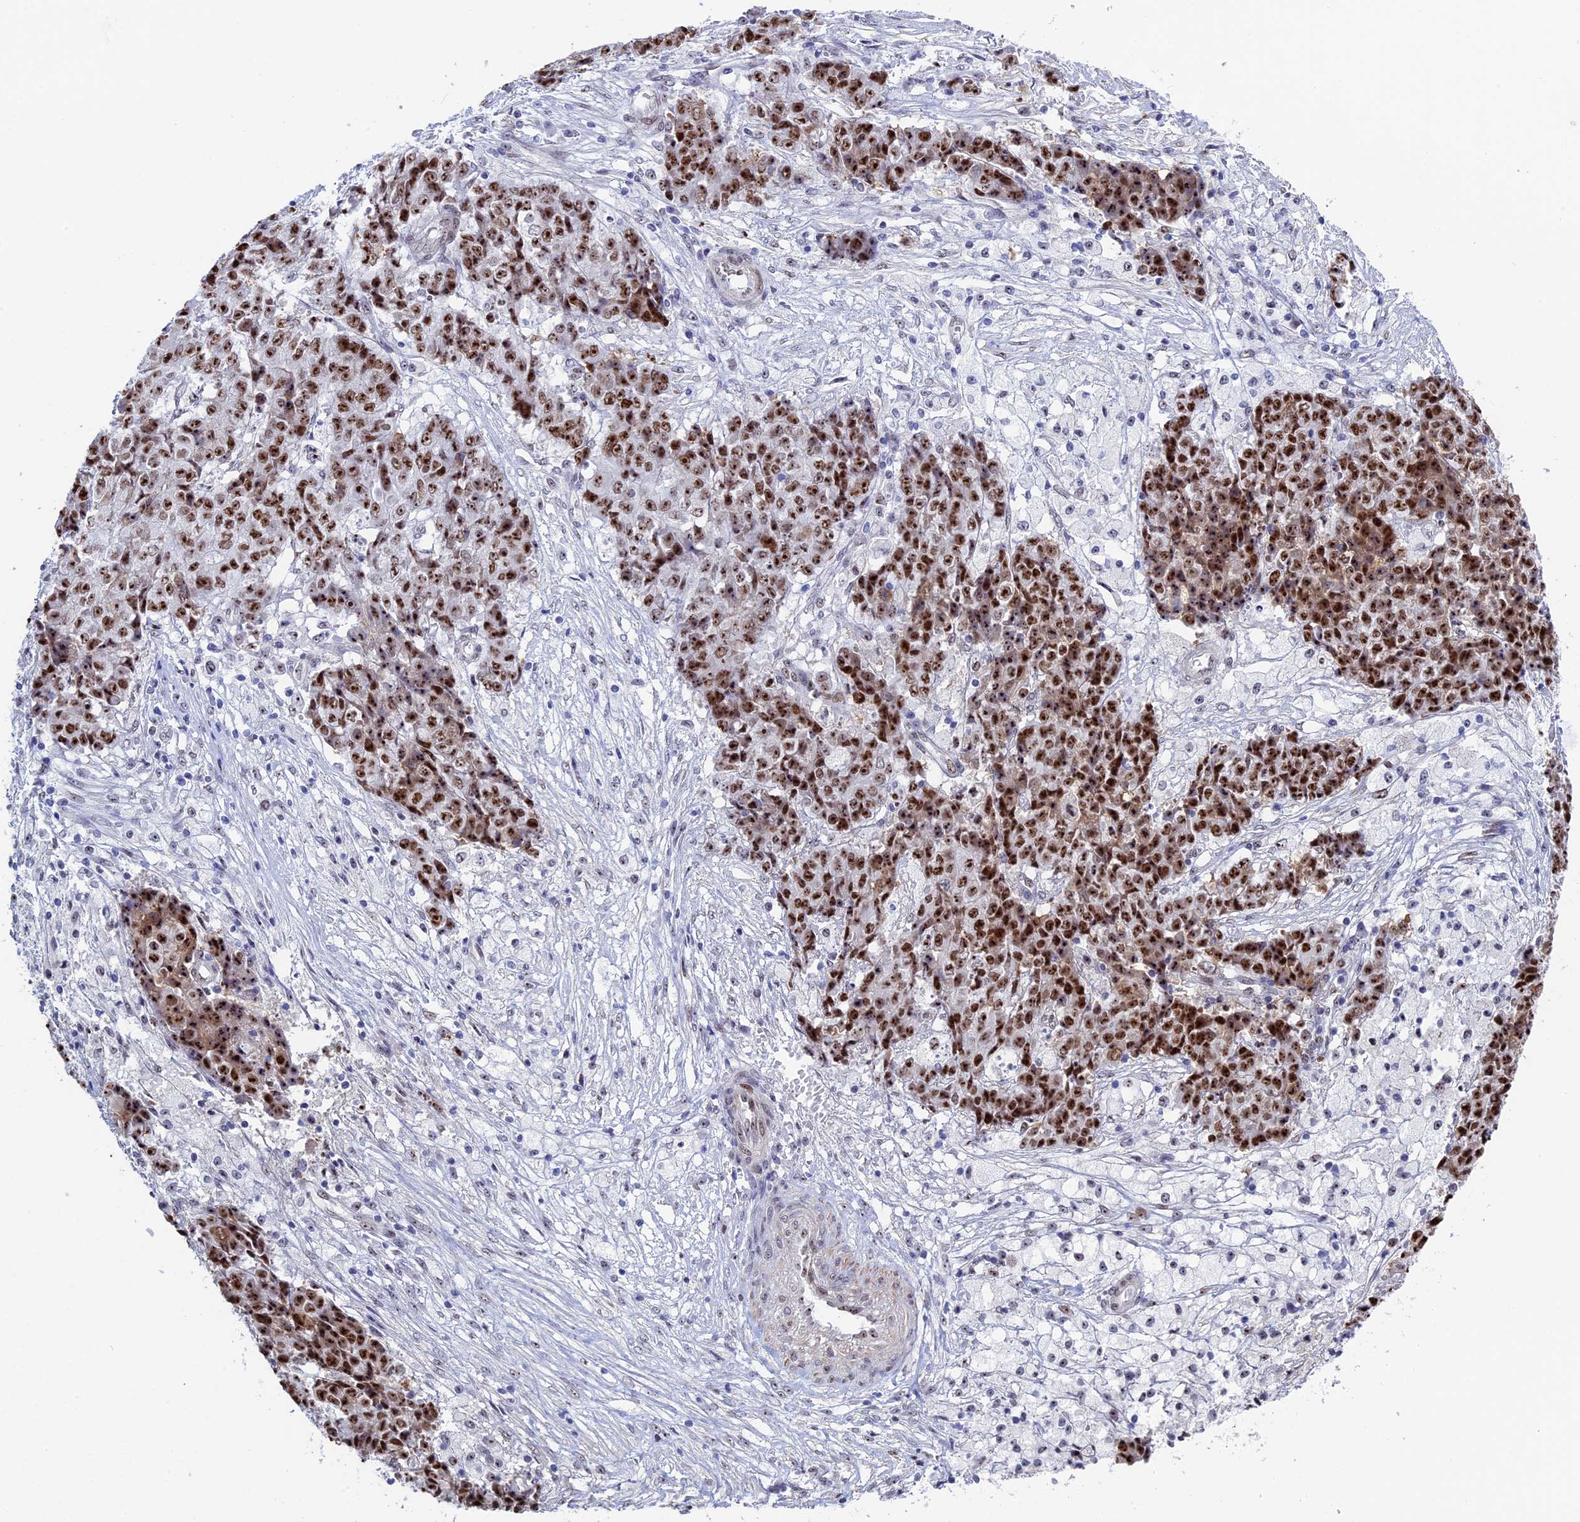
{"staining": {"intensity": "strong", "quantity": ">75%", "location": "nuclear"}, "tissue": "ovarian cancer", "cell_type": "Tumor cells", "image_type": "cancer", "snomed": [{"axis": "morphology", "description": "Carcinoma, endometroid"}, {"axis": "topography", "description": "Ovary"}], "caption": "This is an image of immunohistochemistry staining of ovarian cancer (endometroid carcinoma), which shows strong staining in the nuclear of tumor cells.", "gene": "CCDC86", "patient": {"sex": "female", "age": 42}}